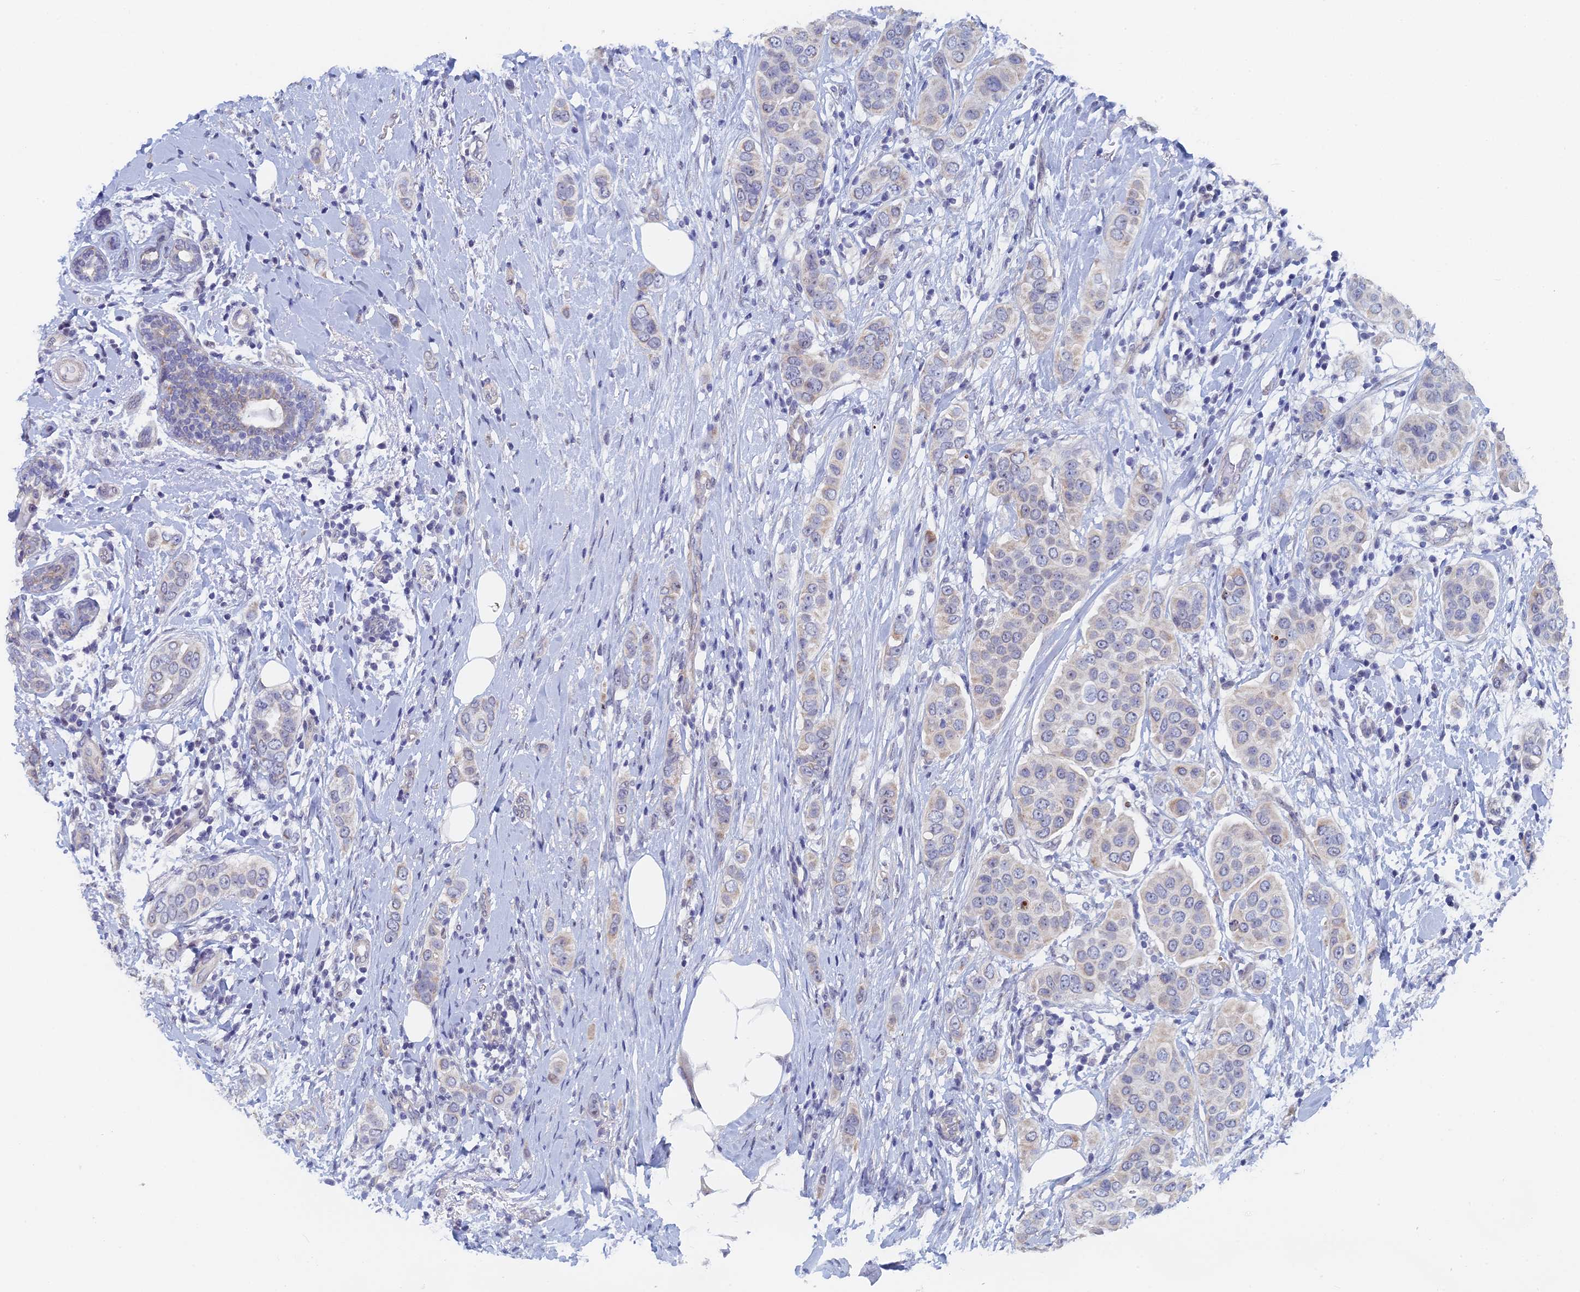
{"staining": {"intensity": "negative", "quantity": "none", "location": "none"}, "tissue": "breast cancer", "cell_type": "Tumor cells", "image_type": "cancer", "snomed": [{"axis": "morphology", "description": "Lobular carcinoma"}, {"axis": "topography", "description": "Breast"}], "caption": "Histopathology image shows no significant protein staining in tumor cells of lobular carcinoma (breast).", "gene": "GMNC", "patient": {"sex": "female", "age": 51}}